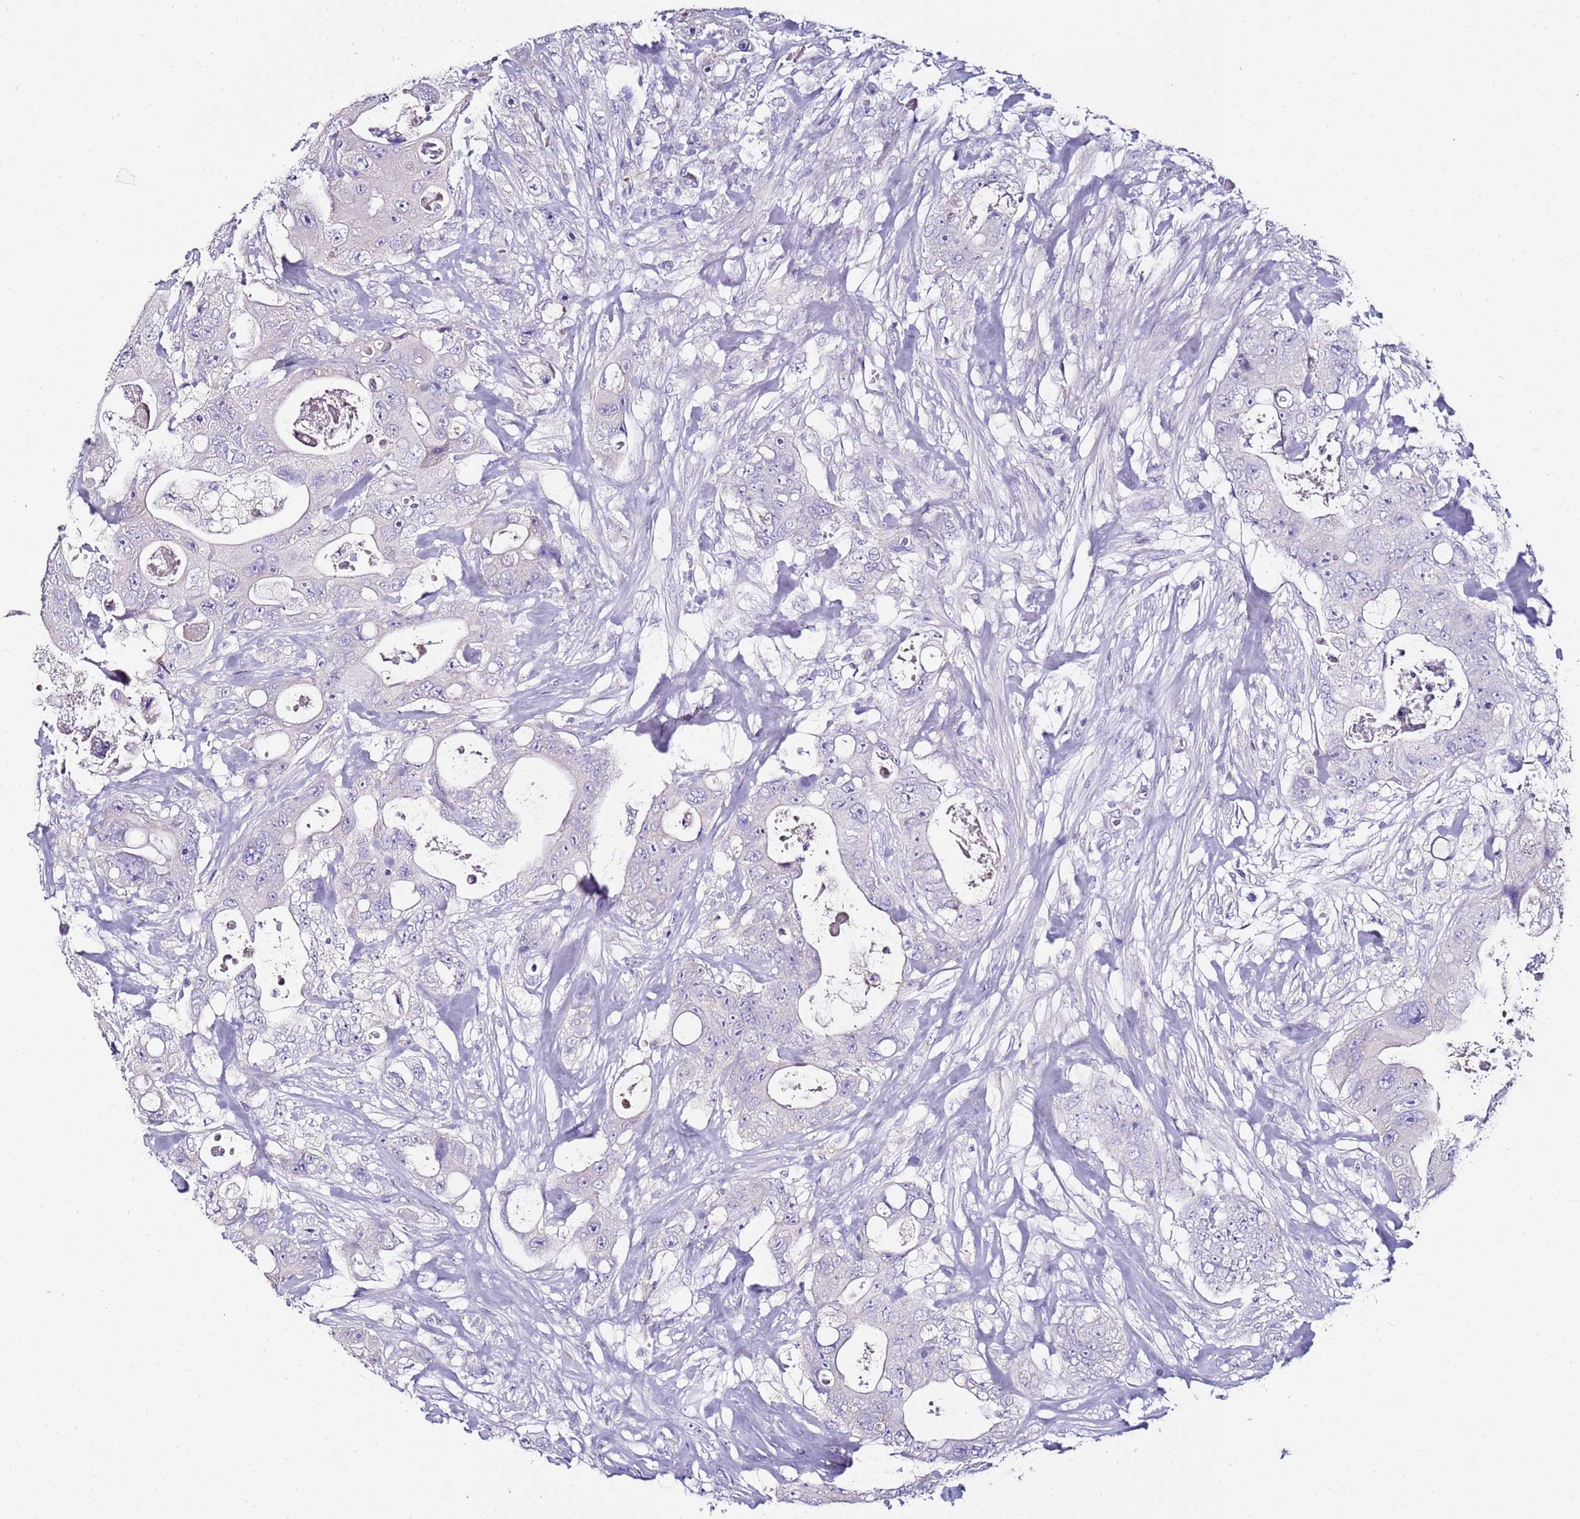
{"staining": {"intensity": "negative", "quantity": "none", "location": "none"}, "tissue": "colorectal cancer", "cell_type": "Tumor cells", "image_type": "cancer", "snomed": [{"axis": "morphology", "description": "Adenocarcinoma, NOS"}, {"axis": "topography", "description": "Colon"}], "caption": "There is no significant positivity in tumor cells of colorectal cancer (adenocarcinoma). (DAB (3,3'-diaminobenzidine) immunohistochemistry (IHC), high magnification).", "gene": "MYBPC3", "patient": {"sex": "female", "age": 46}}